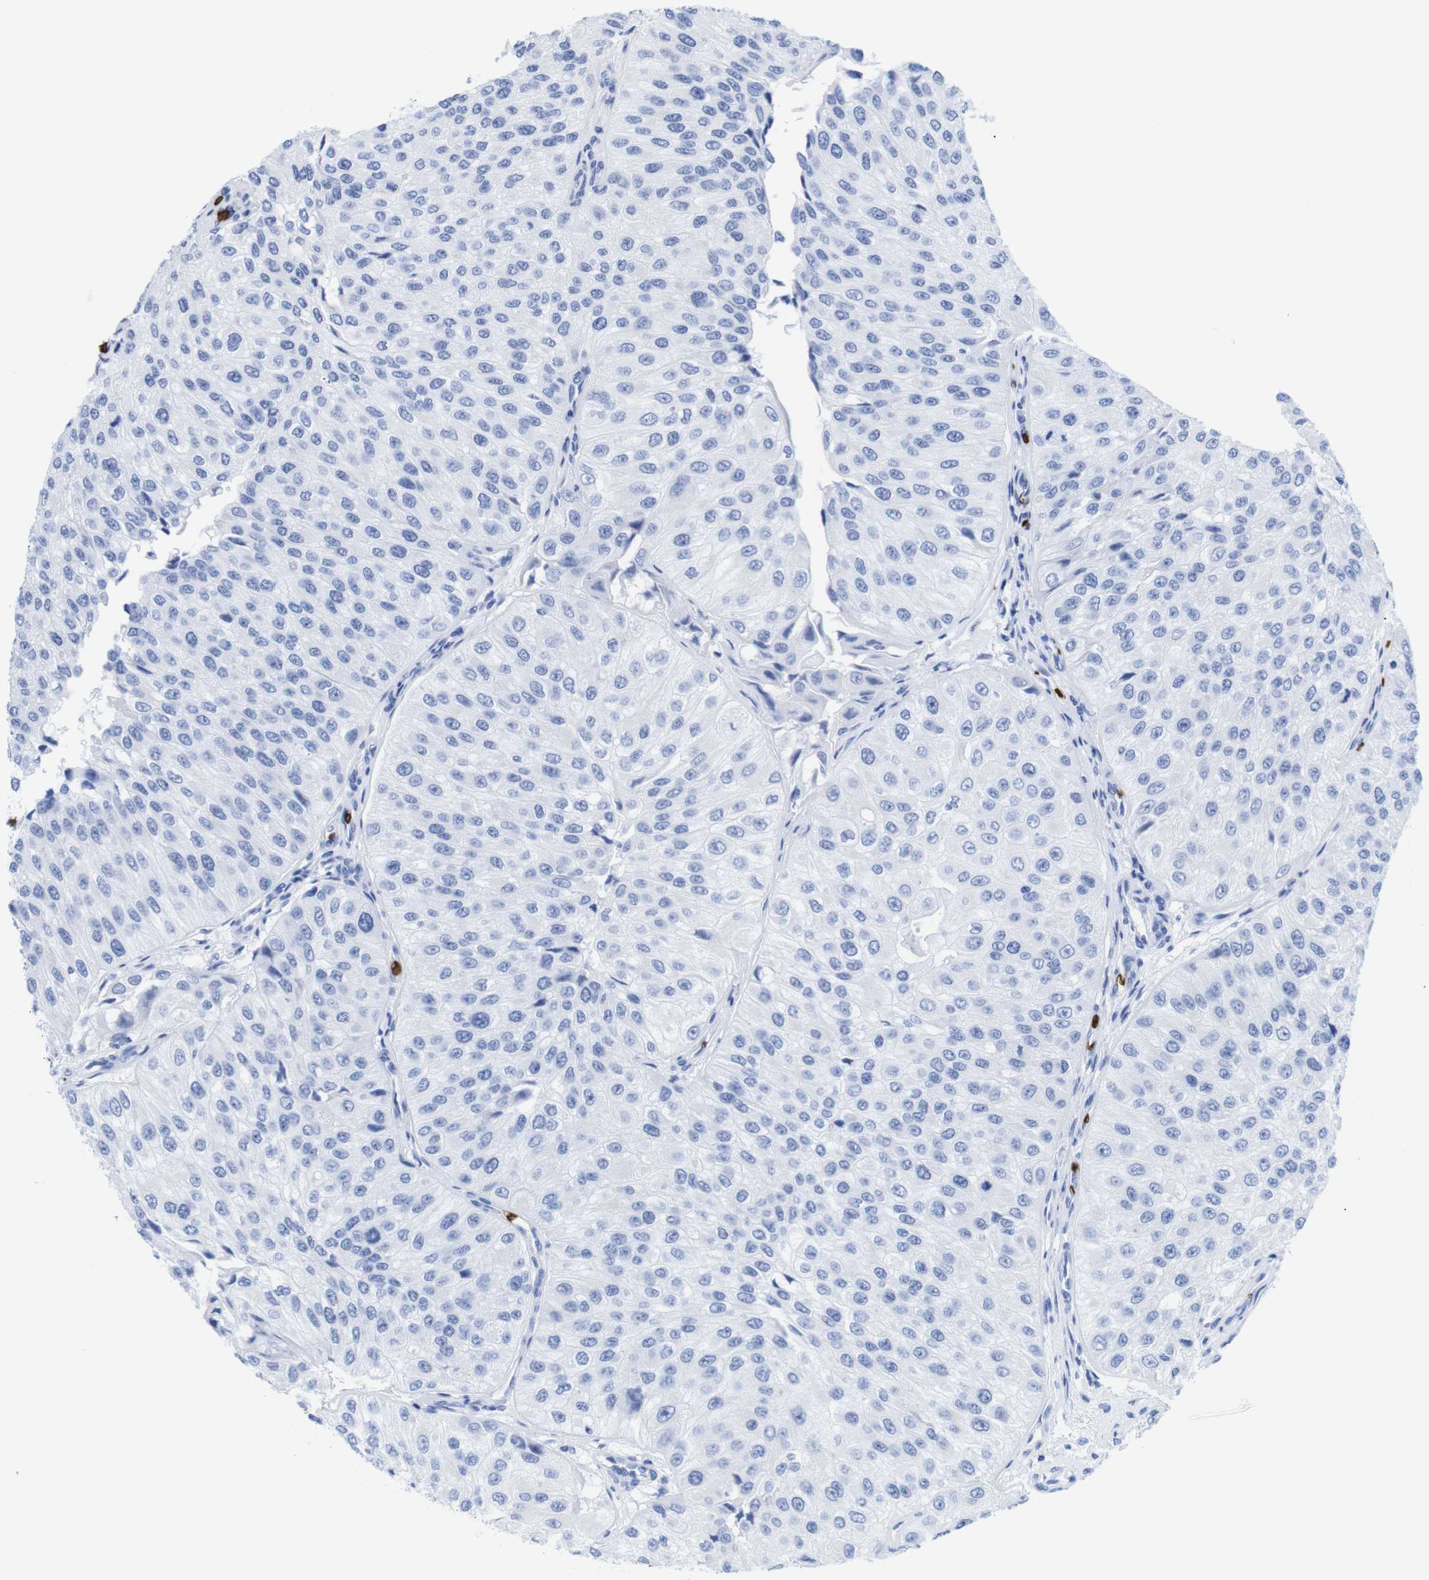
{"staining": {"intensity": "negative", "quantity": "none", "location": "none"}, "tissue": "urothelial cancer", "cell_type": "Tumor cells", "image_type": "cancer", "snomed": [{"axis": "morphology", "description": "Urothelial carcinoma, High grade"}, {"axis": "topography", "description": "Kidney"}, {"axis": "topography", "description": "Urinary bladder"}], "caption": "A histopathology image of high-grade urothelial carcinoma stained for a protein displays no brown staining in tumor cells. The staining was performed using DAB (3,3'-diaminobenzidine) to visualize the protein expression in brown, while the nuclei were stained in blue with hematoxylin (Magnification: 20x).", "gene": "S1PR2", "patient": {"sex": "male", "age": 77}}